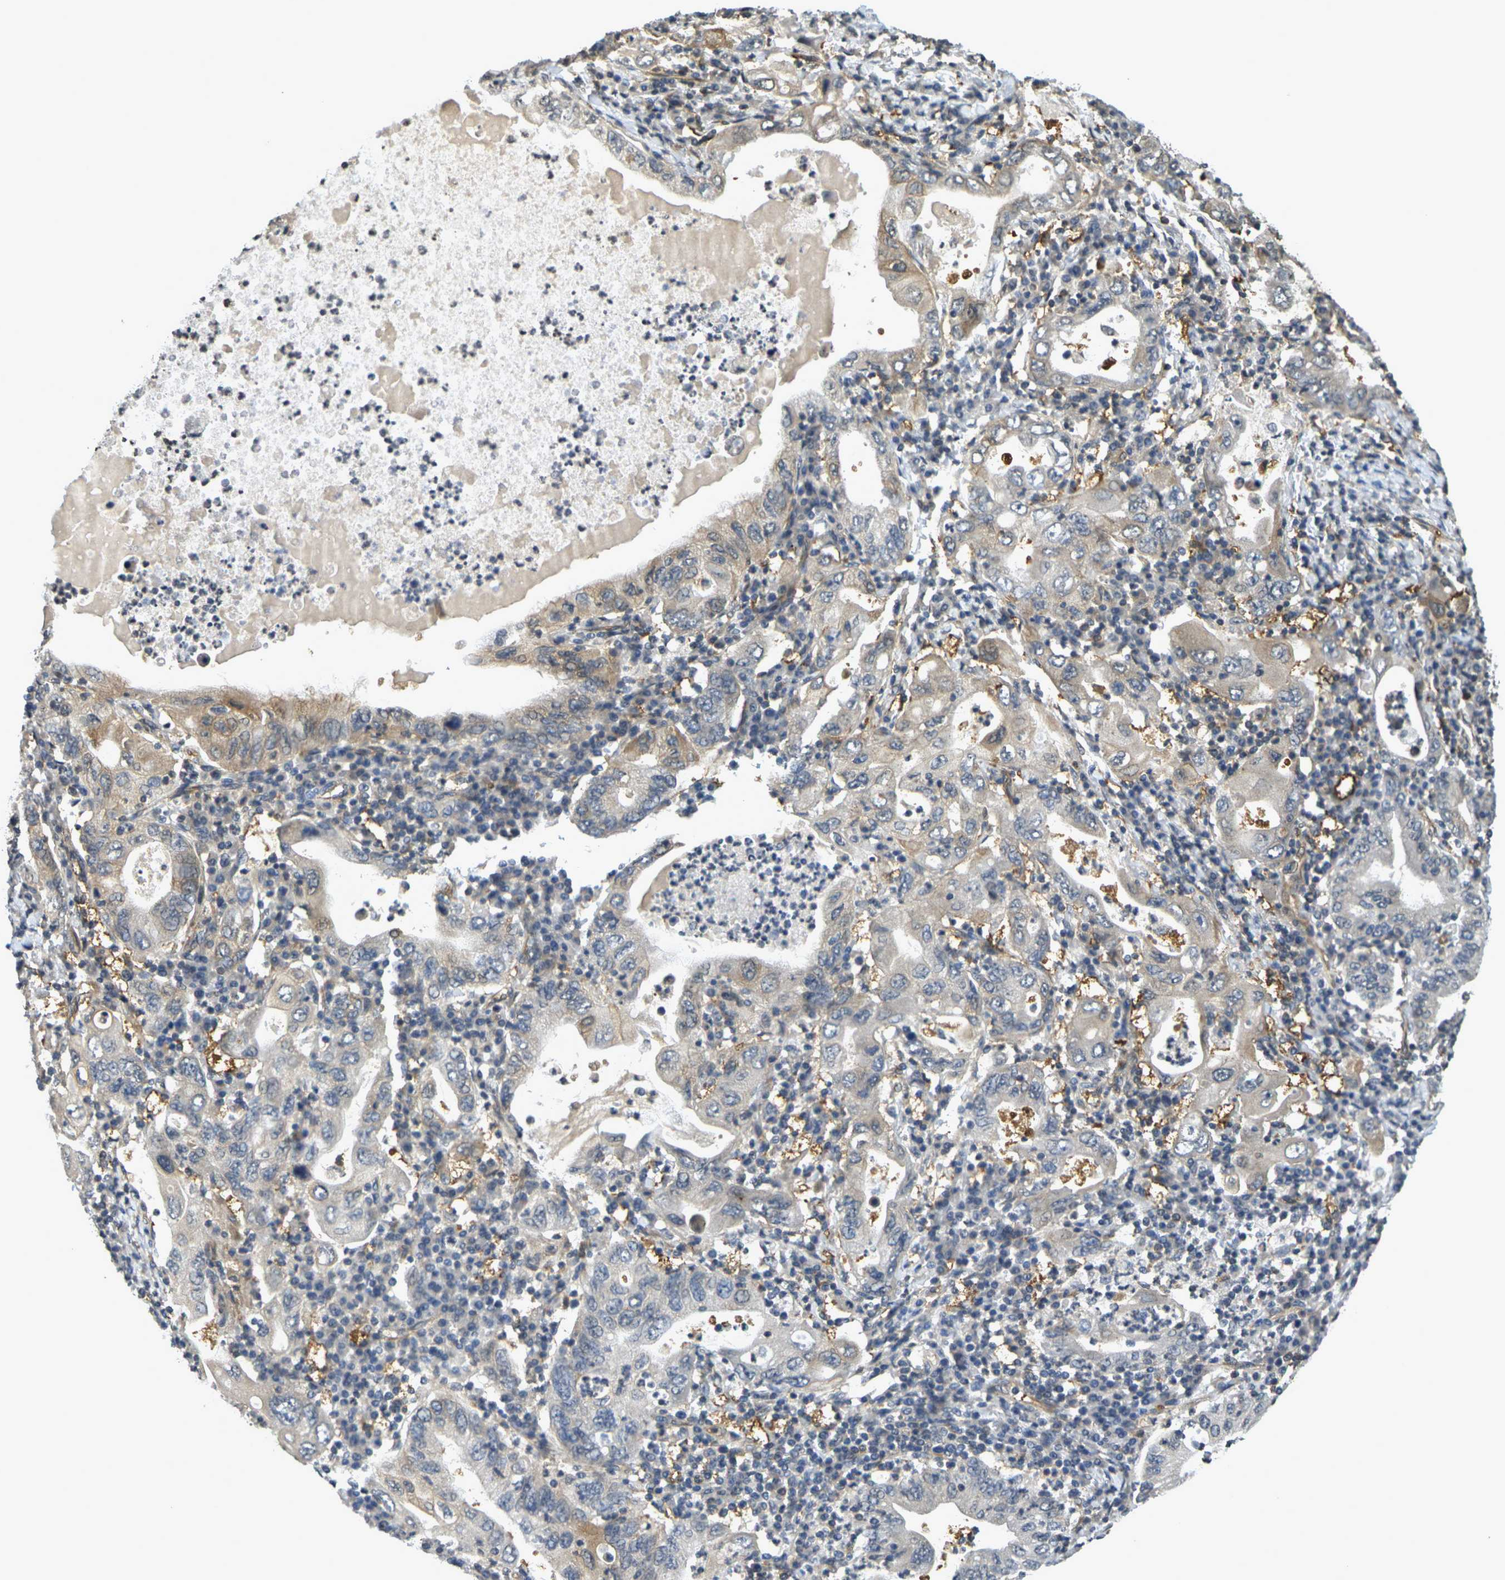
{"staining": {"intensity": "weak", "quantity": "<25%", "location": "cytoplasmic/membranous"}, "tissue": "stomach cancer", "cell_type": "Tumor cells", "image_type": "cancer", "snomed": [{"axis": "morphology", "description": "Normal tissue, NOS"}, {"axis": "morphology", "description": "Adenocarcinoma, NOS"}, {"axis": "topography", "description": "Esophagus"}, {"axis": "topography", "description": "Stomach, upper"}, {"axis": "topography", "description": "Peripheral nerve tissue"}], "caption": "The IHC micrograph has no significant positivity in tumor cells of stomach cancer (adenocarcinoma) tissue. Brightfield microscopy of immunohistochemistry (IHC) stained with DAB (brown) and hematoxylin (blue), captured at high magnification.", "gene": "CAST", "patient": {"sex": "male", "age": 62}}